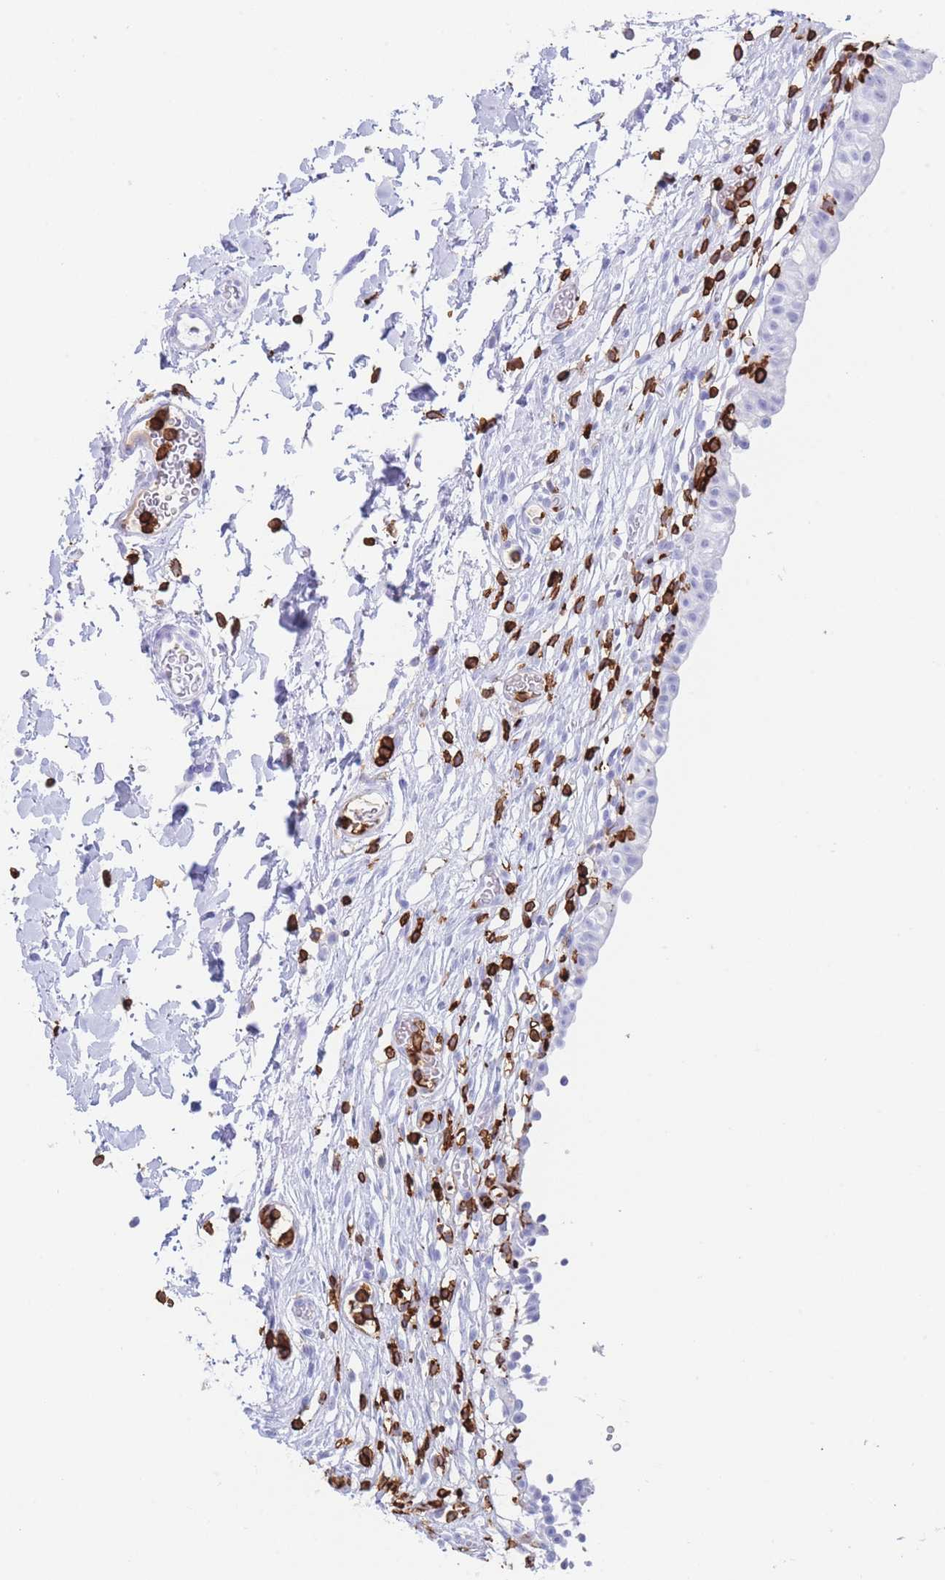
{"staining": {"intensity": "negative", "quantity": "none", "location": "none"}, "tissue": "urinary bladder", "cell_type": "Urothelial cells", "image_type": "normal", "snomed": [{"axis": "morphology", "description": "Normal tissue, NOS"}, {"axis": "topography", "description": "Urinary bladder"}, {"axis": "topography", "description": "Peripheral nerve tissue"}], "caption": "This is an IHC image of benign human urinary bladder. There is no positivity in urothelial cells.", "gene": "CORO1A", "patient": {"sex": "male", "age": 55}}